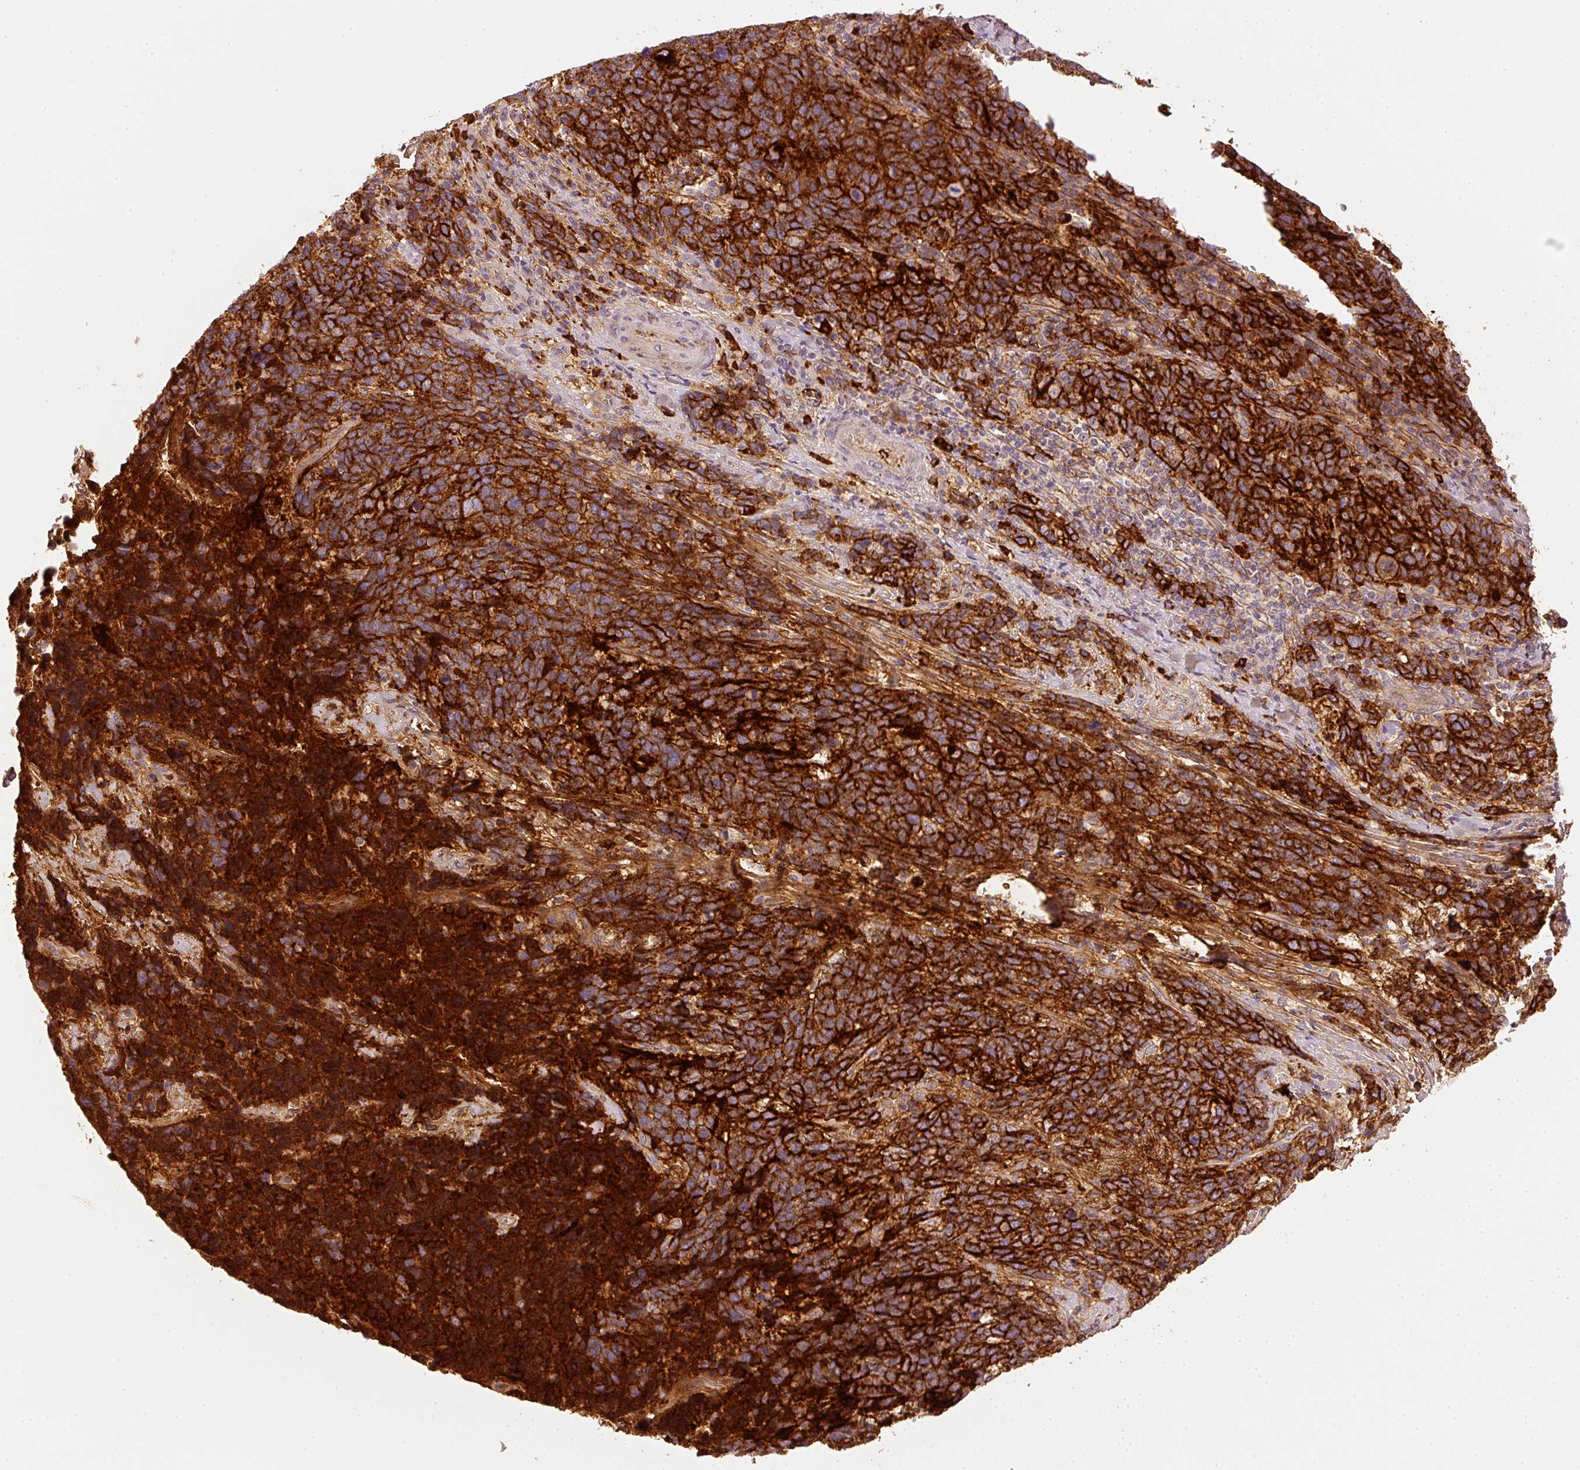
{"staining": {"intensity": "strong", "quantity": ">75%", "location": "cytoplasmic/membranous"}, "tissue": "cervical cancer", "cell_type": "Tumor cells", "image_type": "cancer", "snomed": [{"axis": "morphology", "description": "Squamous cell carcinoma, NOS"}, {"axis": "topography", "description": "Cervix"}], "caption": "Immunohistochemical staining of squamous cell carcinoma (cervical) shows high levels of strong cytoplasmic/membranous positivity in approximately >75% of tumor cells.", "gene": "VCAM1", "patient": {"sex": "female", "age": 41}}